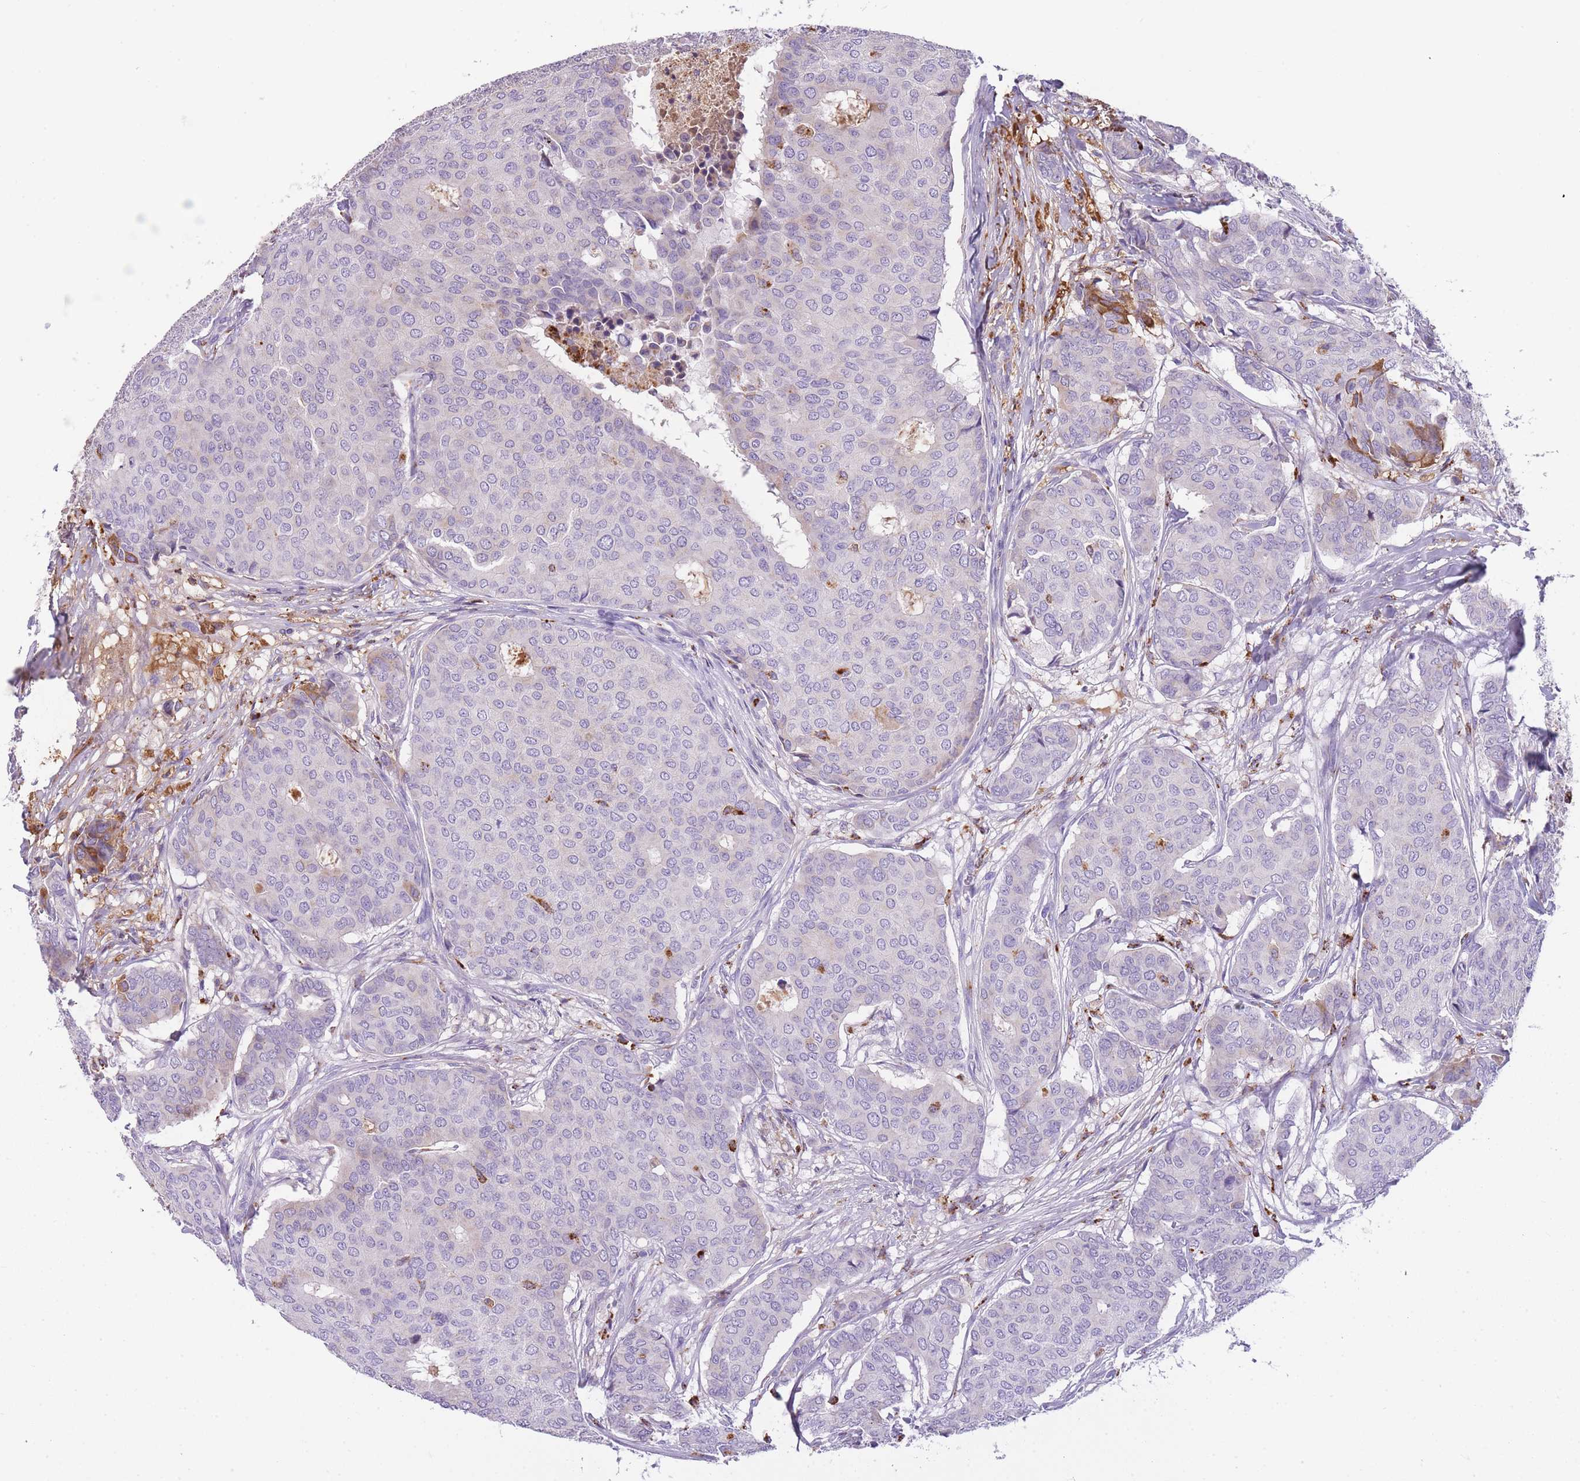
{"staining": {"intensity": "moderate", "quantity": "<25%", "location": "cytoplasmic/membranous"}, "tissue": "breast cancer", "cell_type": "Tumor cells", "image_type": "cancer", "snomed": [{"axis": "morphology", "description": "Duct carcinoma"}, {"axis": "topography", "description": "Breast"}], "caption": "Immunohistochemical staining of breast infiltrating ductal carcinoma shows low levels of moderate cytoplasmic/membranous protein staining in about <25% of tumor cells.", "gene": "GNAT1", "patient": {"sex": "female", "age": 75}}